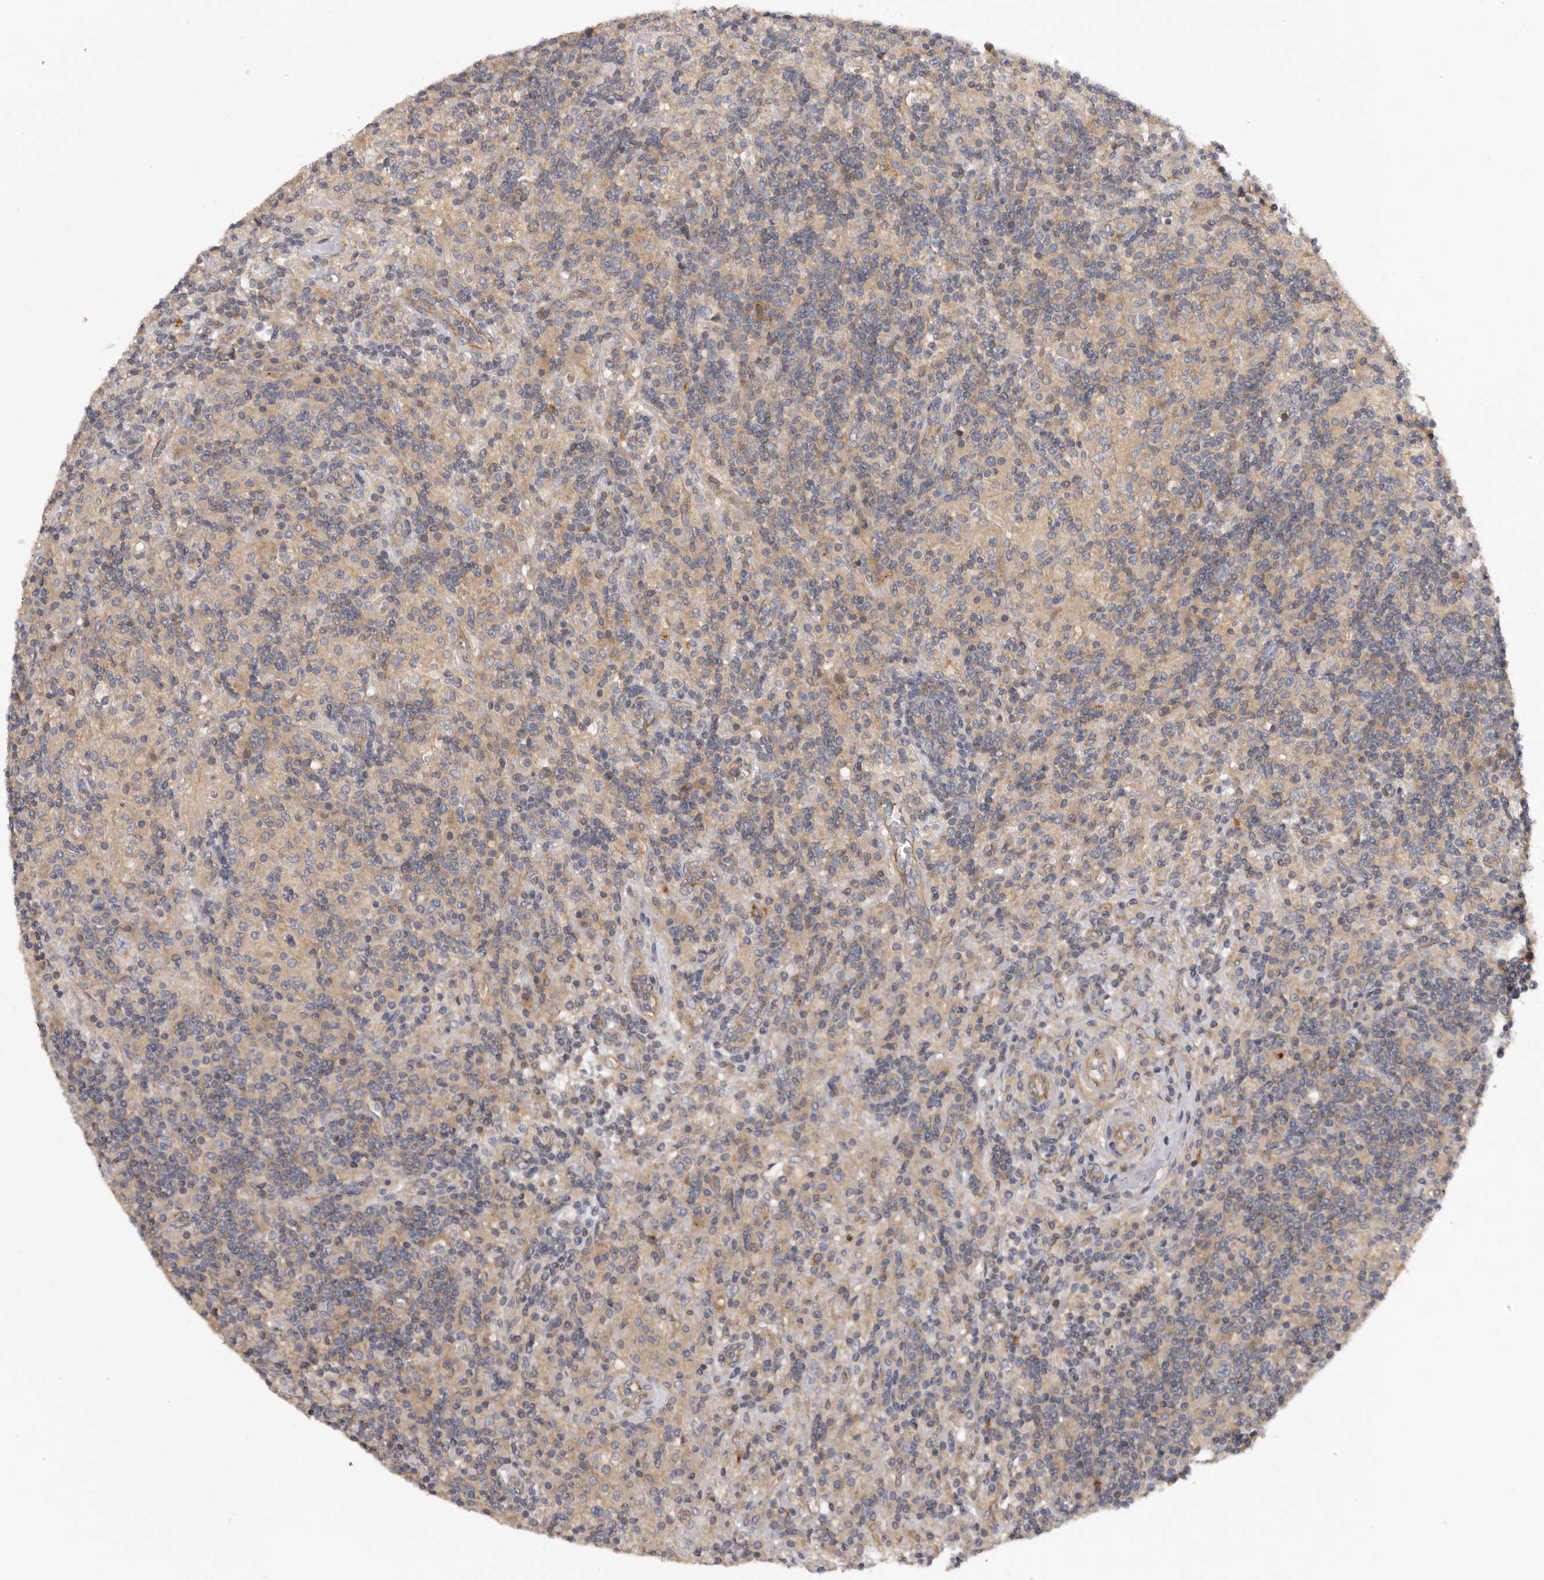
{"staining": {"intensity": "negative", "quantity": "none", "location": "none"}, "tissue": "lymphoma", "cell_type": "Tumor cells", "image_type": "cancer", "snomed": [{"axis": "morphology", "description": "Hodgkin's disease, NOS"}, {"axis": "topography", "description": "Lymph node"}], "caption": "An image of Hodgkin's disease stained for a protein demonstrates no brown staining in tumor cells.", "gene": "INKA2", "patient": {"sex": "male", "age": 70}}